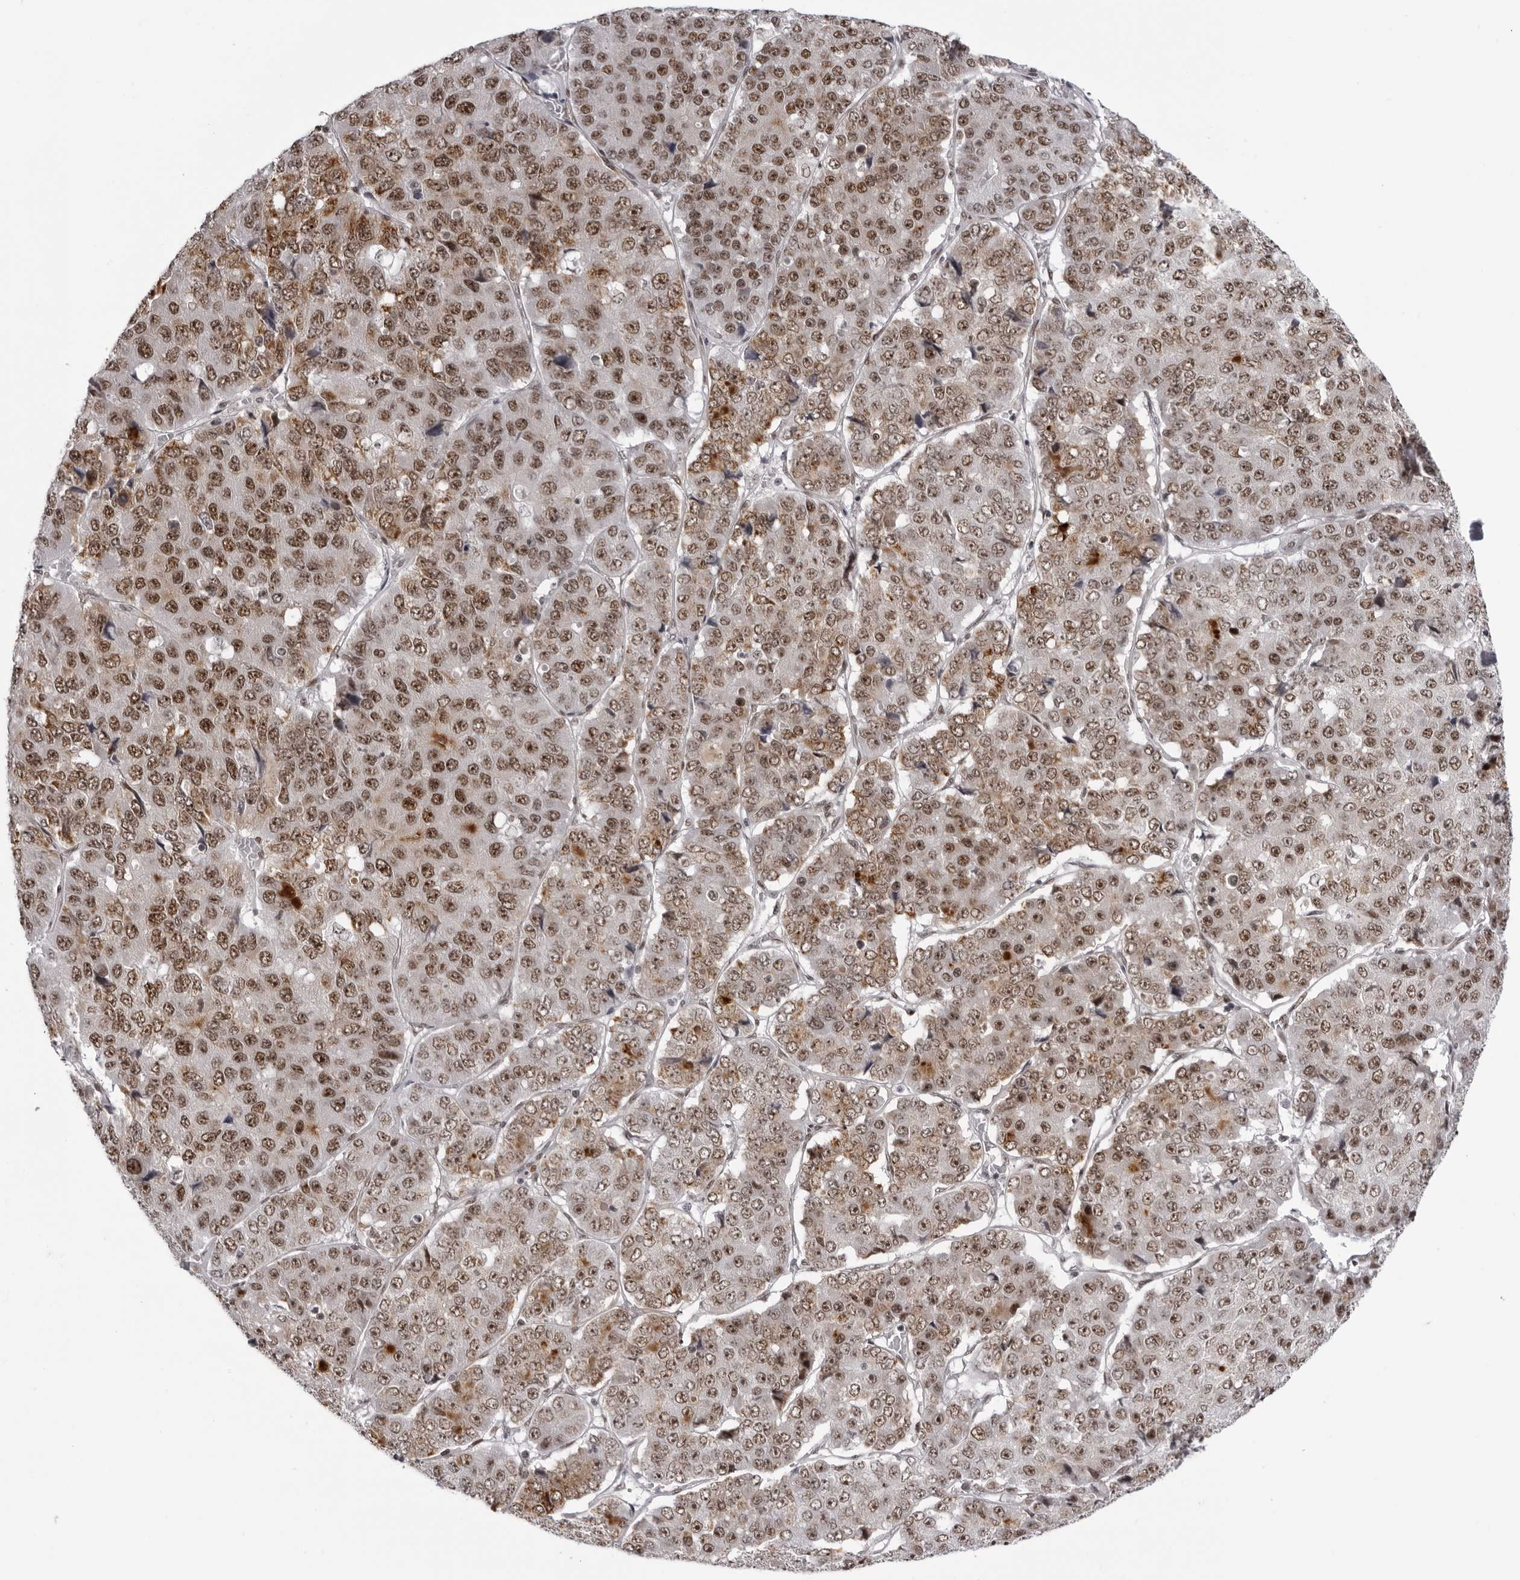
{"staining": {"intensity": "moderate", "quantity": ">75%", "location": "nuclear"}, "tissue": "pancreatic cancer", "cell_type": "Tumor cells", "image_type": "cancer", "snomed": [{"axis": "morphology", "description": "Adenocarcinoma, NOS"}, {"axis": "topography", "description": "Pancreas"}], "caption": "Immunohistochemical staining of human pancreatic adenocarcinoma exhibits medium levels of moderate nuclear positivity in approximately >75% of tumor cells. The staining was performed using DAB (3,3'-diaminobenzidine) to visualize the protein expression in brown, while the nuclei were stained in blue with hematoxylin (Magnification: 20x).", "gene": "HEXIM2", "patient": {"sex": "male", "age": 50}}